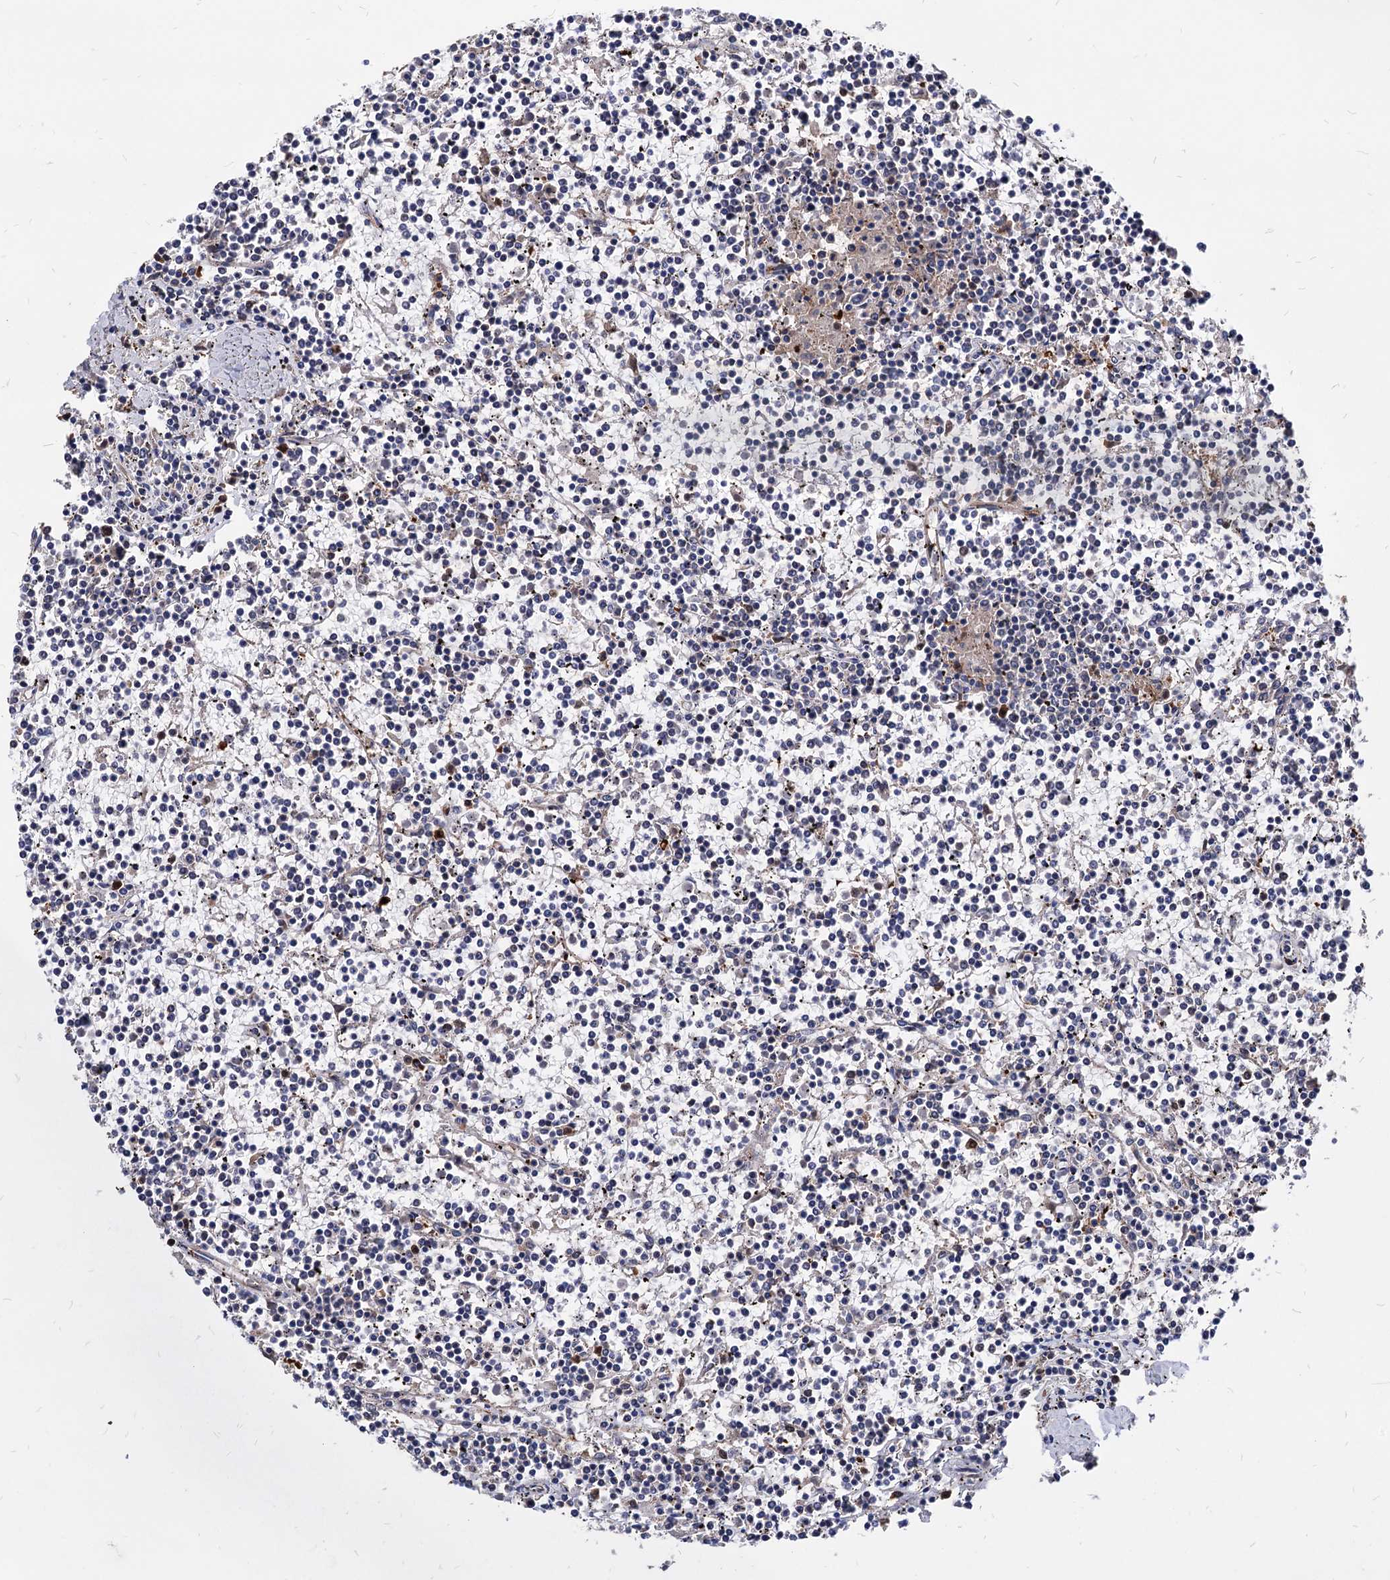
{"staining": {"intensity": "negative", "quantity": "none", "location": "none"}, "tissue": "lymphoma", "cell_type": "Tumor cells", "image_type": "cancer", "snomed": [{"axis": "morphology", "description": "Malignant lymphoma, non-Hodgkin's type, Low grade"}, {"axis": "topography", "description": "Spleen"}], "caption": "Photomicrograph shows no significant protein staining in tumor cells of malignant lymphoma, non-Hodgkin's type (low-grade).", "gene": "CPPED1", "patient": {"sex": "female", "age": 19}}